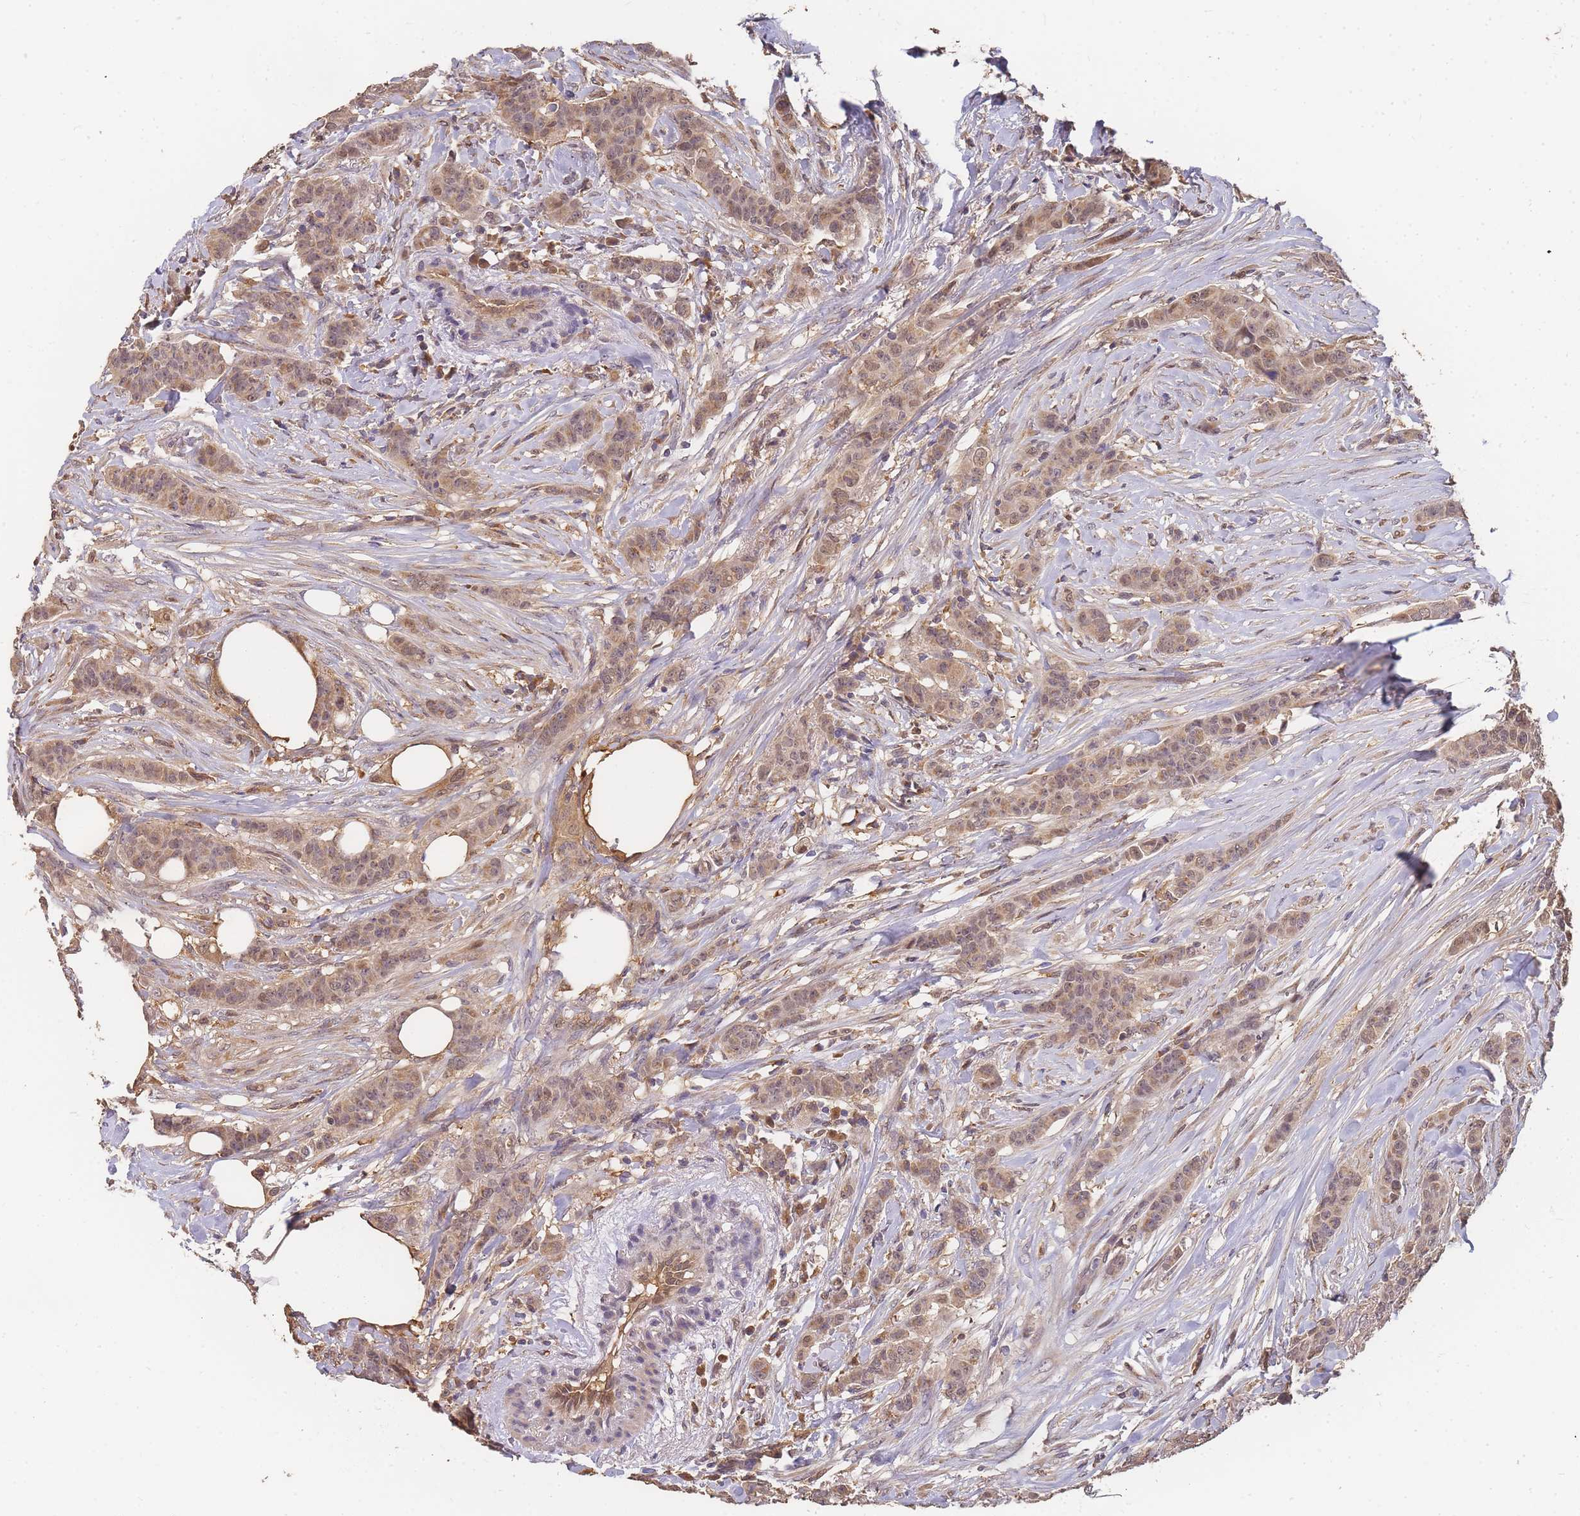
{"staining": {"intensity": "moderate", "quantity": ">75%", "location": "cytoplasmic/membranous,nuclear"}, "tissue": "breast cancer", "cell_type": "Tumor cells", "image_type": "cancer", "snomed": [{"axis": "morphology", "description": "Duct carcinoma"}, {"axis": "topography", "description": "Breast"}], "caption": "Immunohistochemistry (IHC) micrograph of neoplastic tissue: human breast cancer (invasive ductal carcinoma) stained using immunohistochemistry (IHC) exhibits medium levels of moderate protein expression localized specifically in the cytoplasmic/membranous and nuclear of tumor cells, appearing as a cytoplasmic/membranous and nuclear brown color.", "gene": "CDKN2AIPNL", "patient": {"sex": "female", "age": 40}}